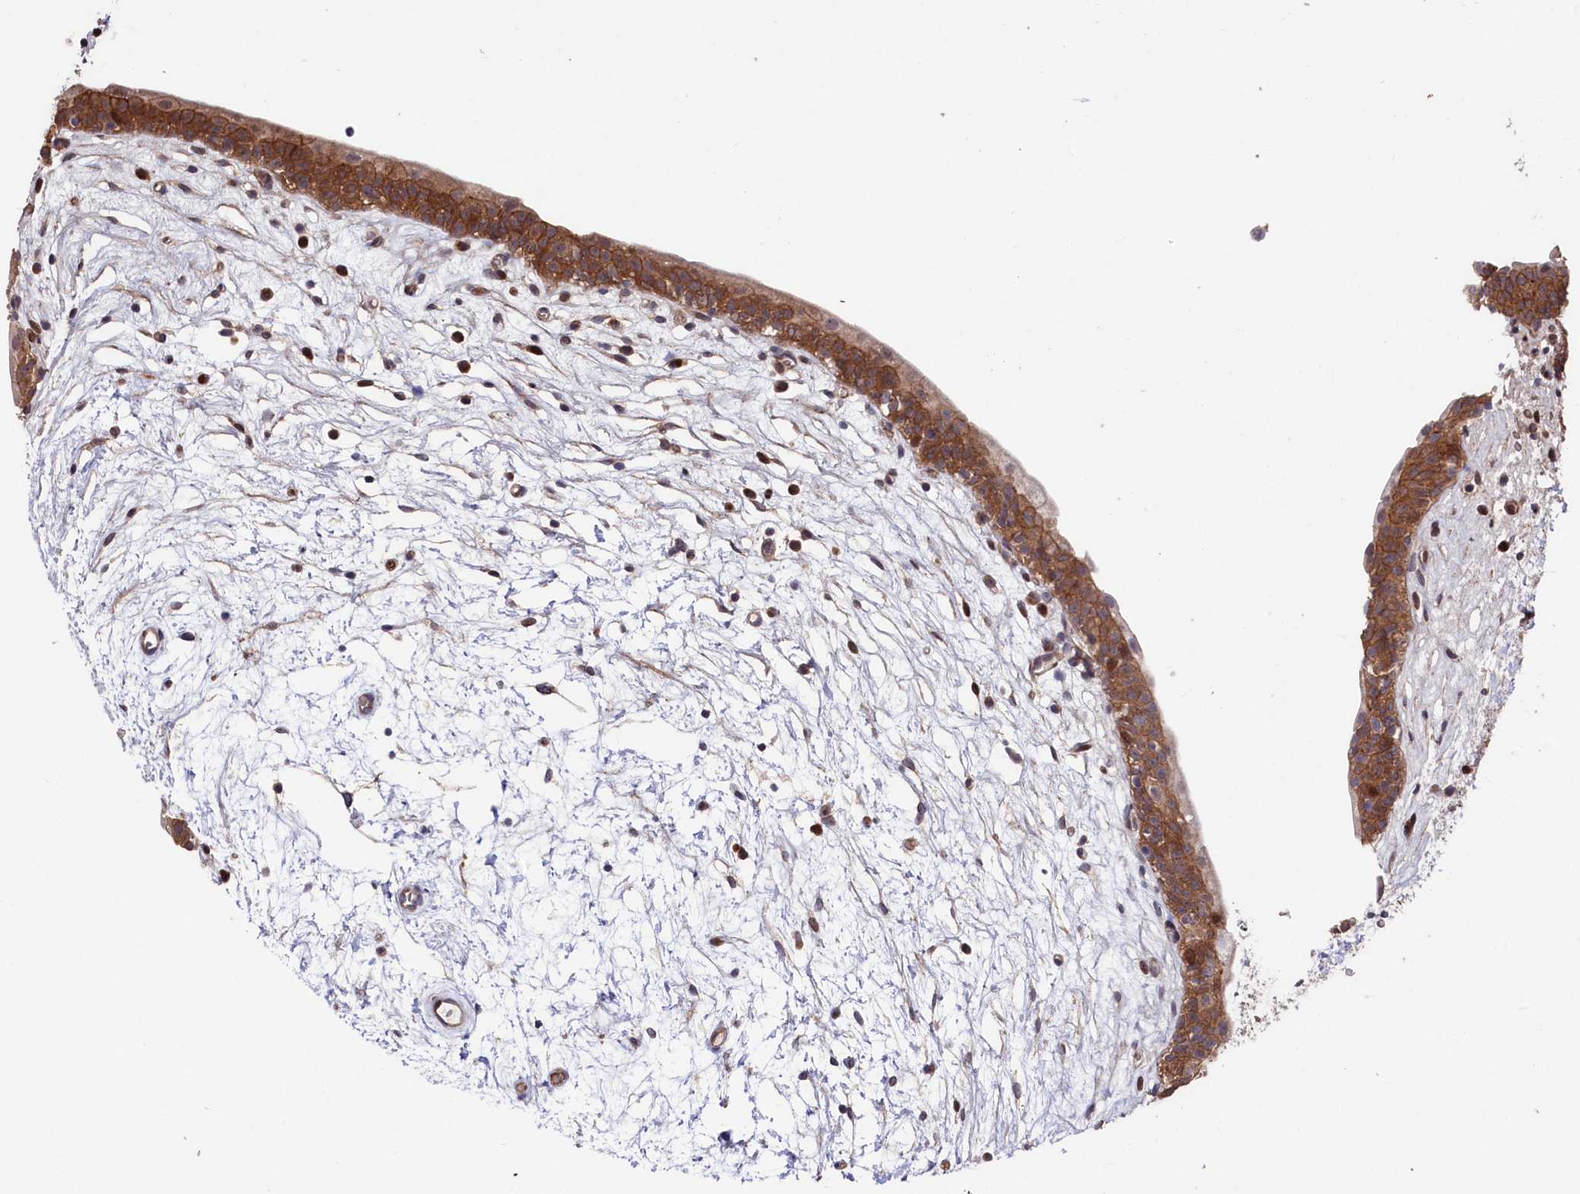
{"staining": {"intensity": "strong", "quantity": ">75%", "location": "cytoplasmic/membranous"}, "tissue": "urinary bladder", "cell_type": "Urothelial cells", "image_type": "normal", "snomed": [{"axis": "morphology", "description": "Normal tissue, NOS"}, {"axis": "topography", "description": "Urinary bladder"}], "caption": "Strong cytoplasmic/membranous protein expression is seen in approximately >75% of urothelial cells in urinary bladder. The staining was performed using DAB to visualize the protein expression in brown, while the nuclei were stained in blue with hematoxylin (Magnification: 20x).", "gene": "TNKS1BP1", "patient": {"sex": "male", "age": 83}}